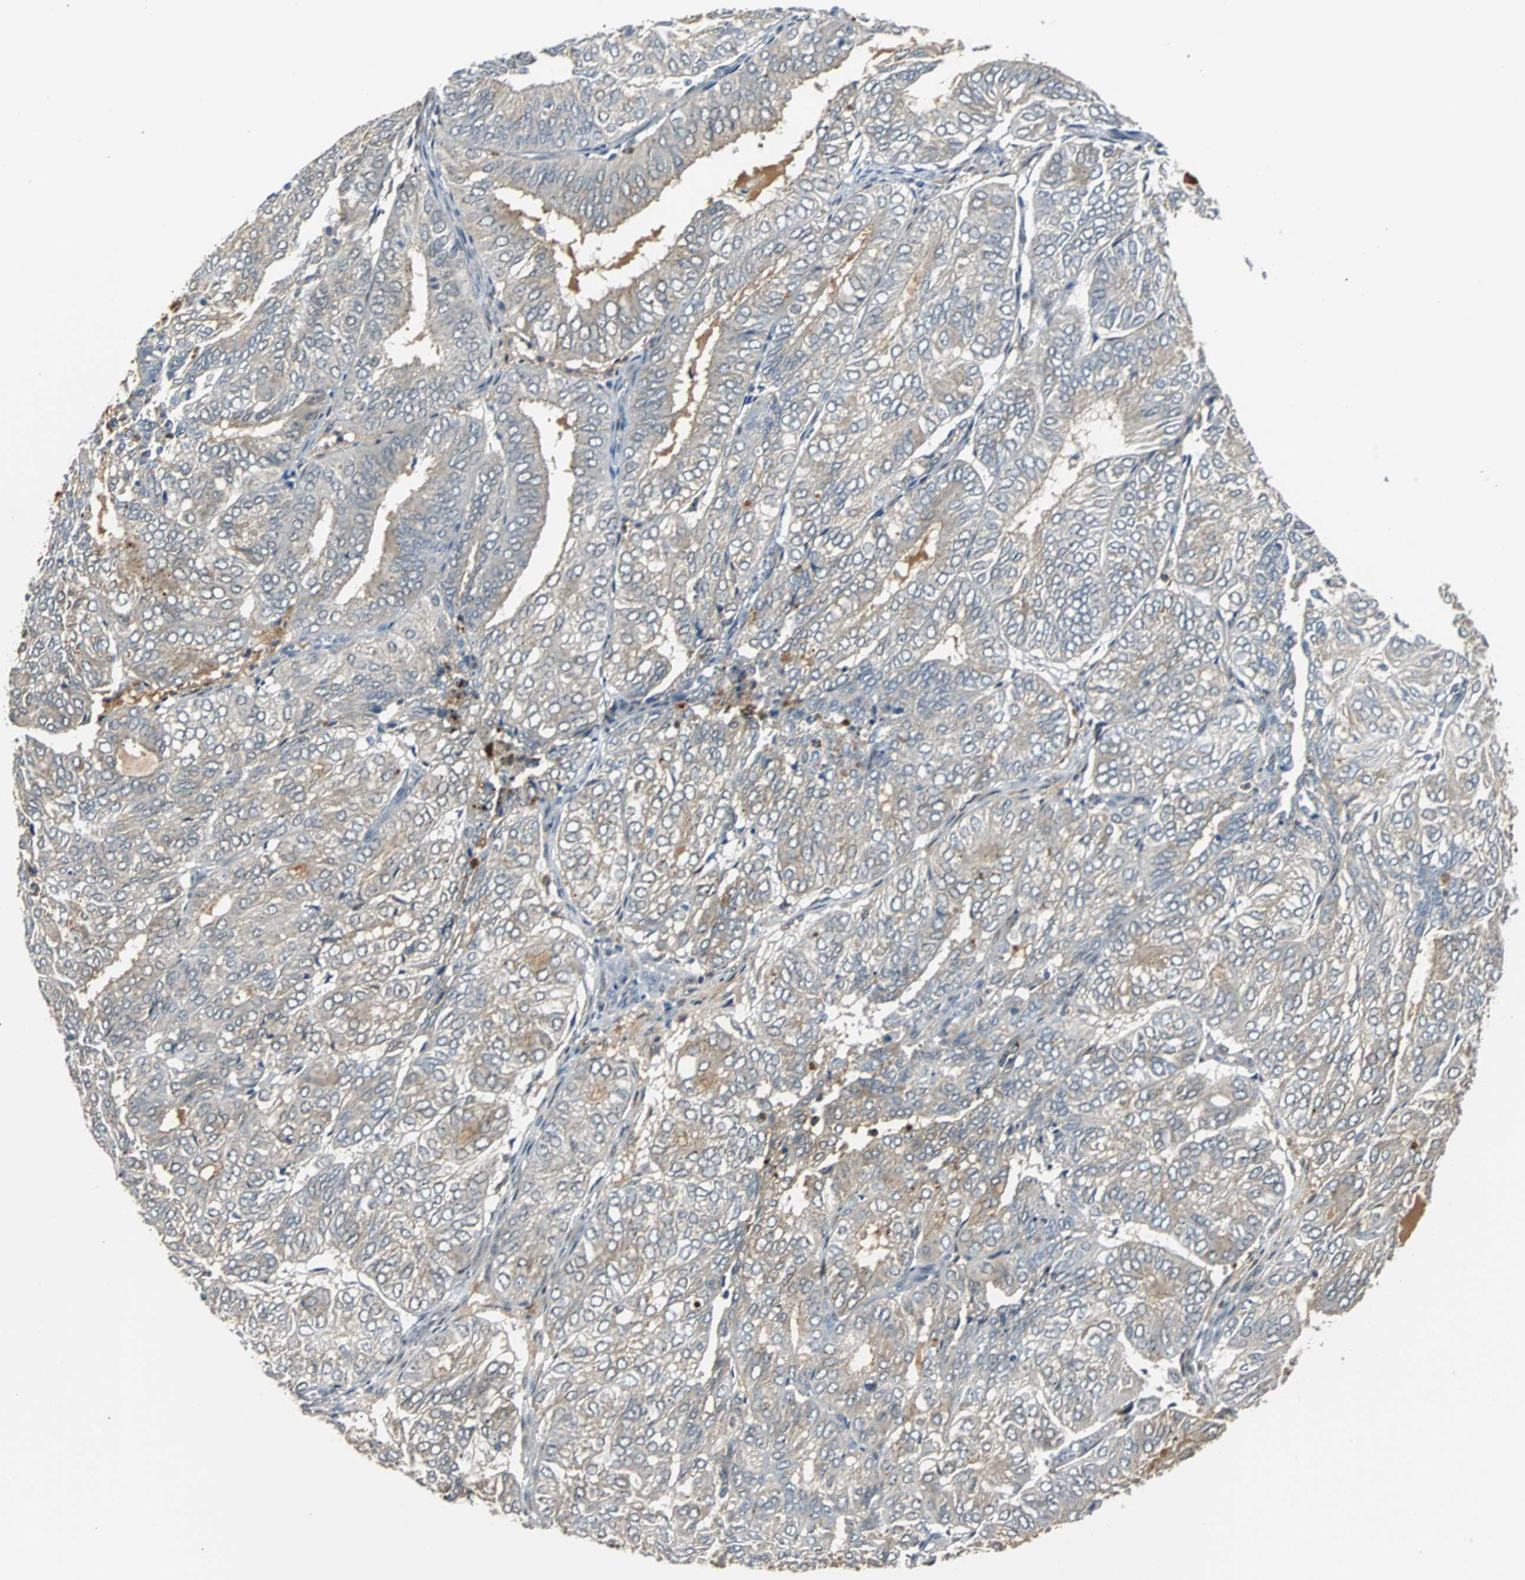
{"staining": {"intensity": "moderate", "quantity": "25%-75%", "location": "cytoplasmic/membranous"}, "tissue": "endometrial cancer", "cell_type": "Tumor cells", "image_type": "cancer", "snomed": [{"axis": "morphology", "description": "Adenocarcinoma, NOS"}, {"axis": "topography", "description": "Uterus"}], "caption": "Human endometrial cancer stained with a protein marker shows moderate staining in tumor cells.", "gene": "FHL2", "patient": {"sex": "female", "age": 60}}